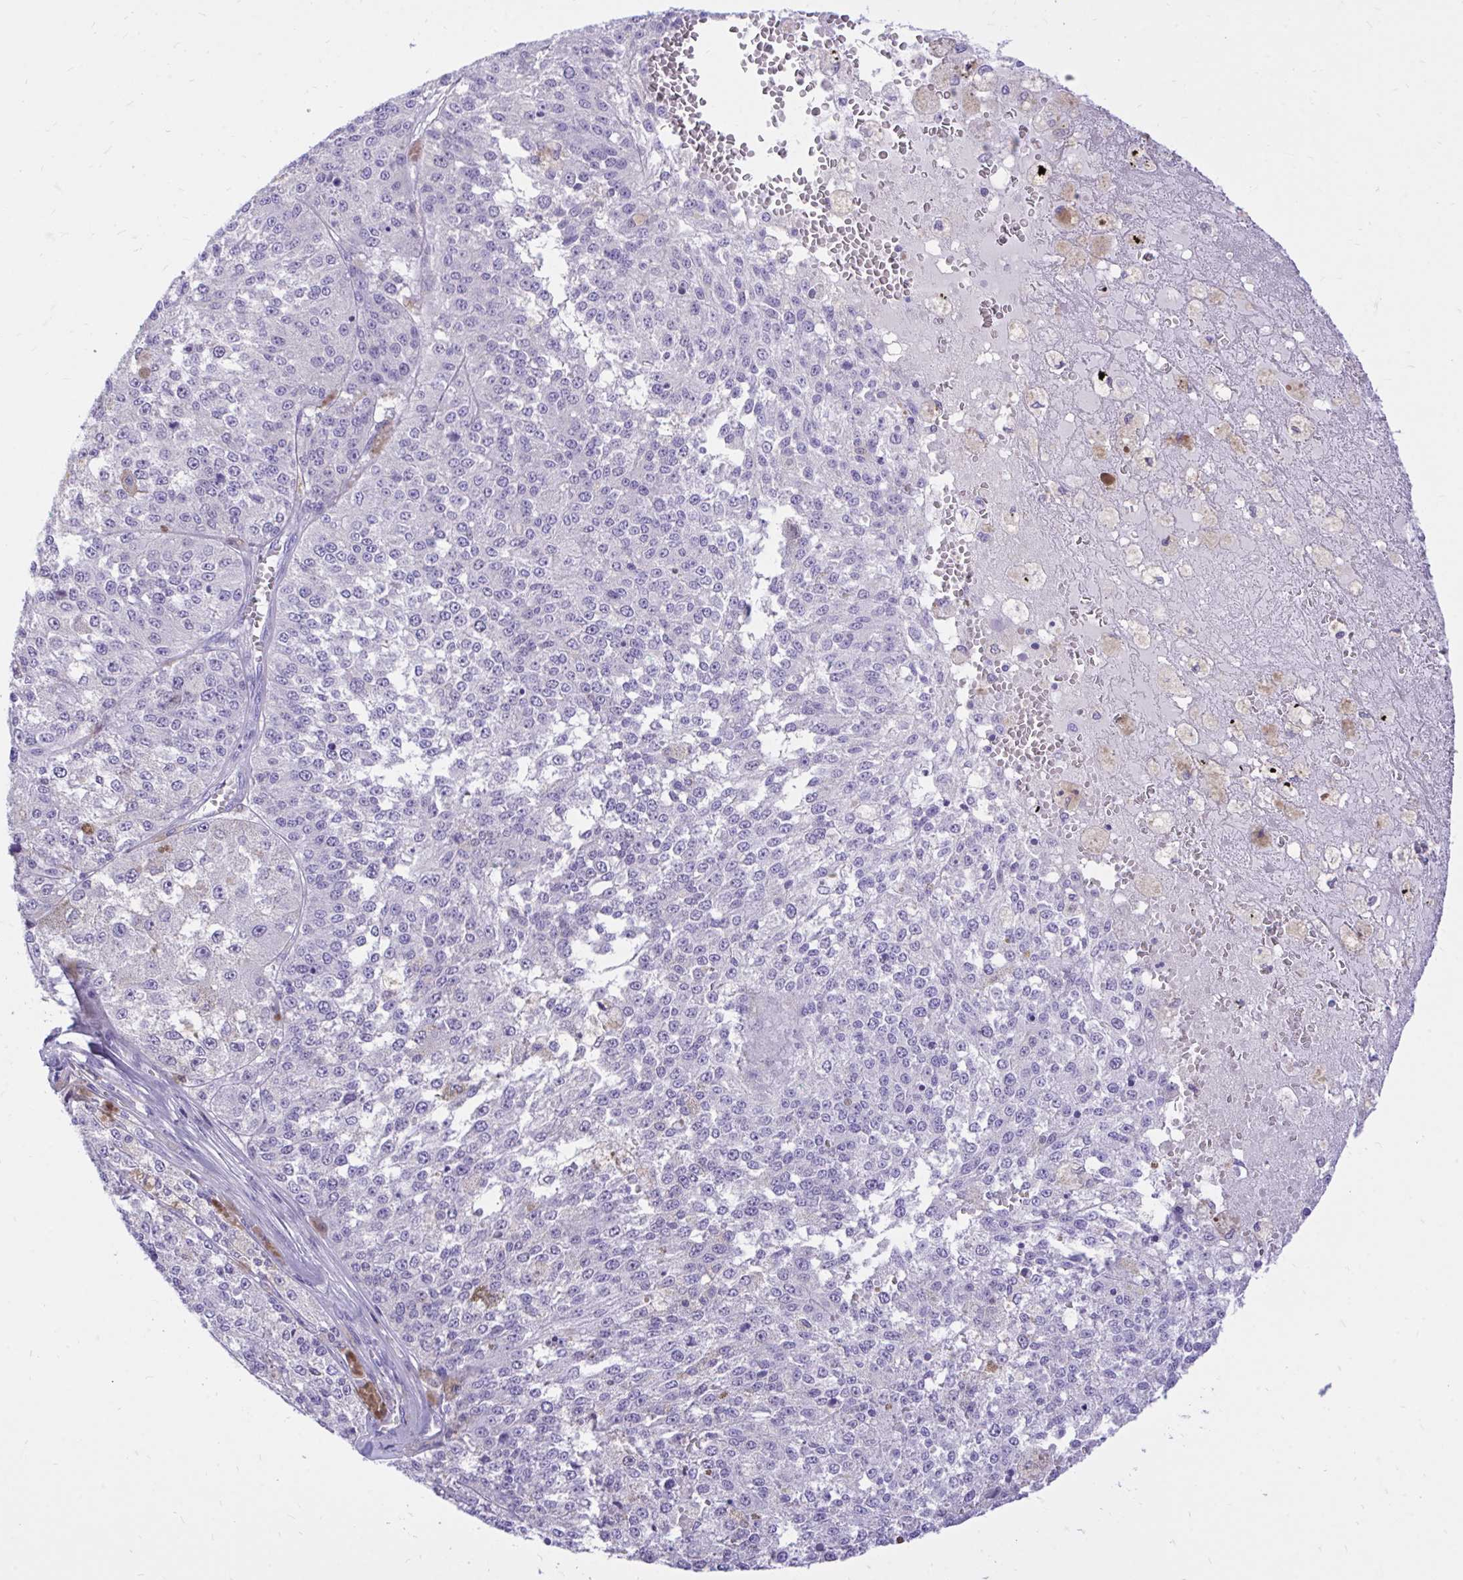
{"staining": {"intensity": "negative", "quantity": "none", "location": "none"}, "tissue": "melanoma", "cell_type": "Tumor cells", "image_type": "cancer", "snomed": [{"axis": "morphology", "description": "Malignant melanoma, Metastatic site"}, {"axis": "topography", "description": "Lymph node"}], "caption": "High magnification brightfield microscopy of melanoma stained with DAB (3,3'-diaminobenzidine) (brown) and counterstained with hematoxylin (blue): tumor cells show no significant expression. (IHC, brightfield microscopy, high magnification).", "gene": "MON1A", "patient": {"sex": "female", "age": 64}}